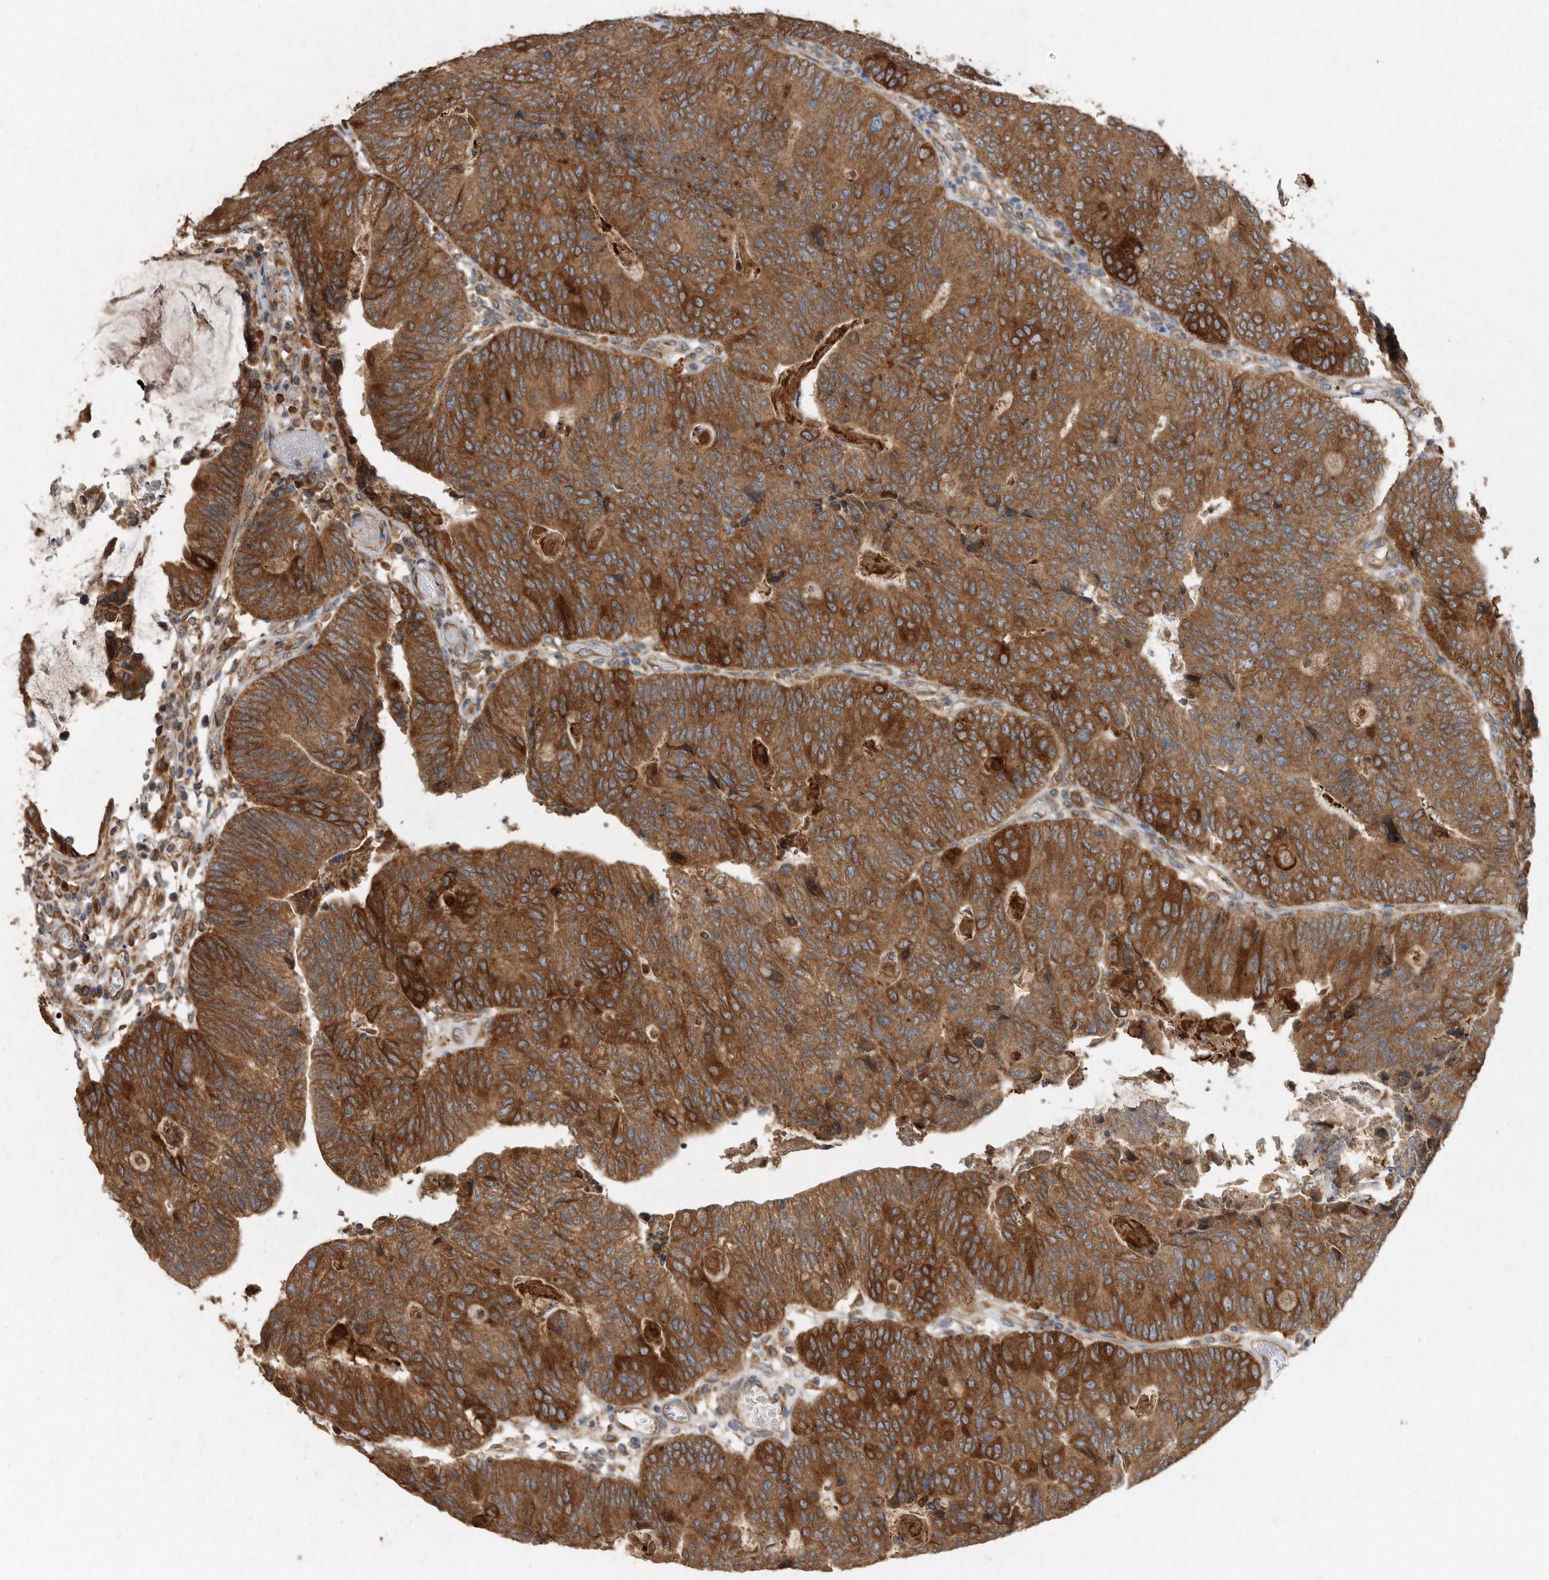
{"staining": {"intensity": "strong", "quantity": ">75%", "location": "cytoplasmic/membranous"}, "tissue": "colorectal cancer", "cell_type": "Tumor cells", "image_type": "cancer", "snomed": [{"axis": "morphology", "description": "Adenocarcinoma, NOS"}, {"axis": "topography", "description": "Colon"}], "caption": "Strong cytoplasmic/membranous staining is appreciated in approximately >75% of tumor cells in colorectal cancer.", "gene": "PON2", "patient": {"sex": "female", "age": 67}}